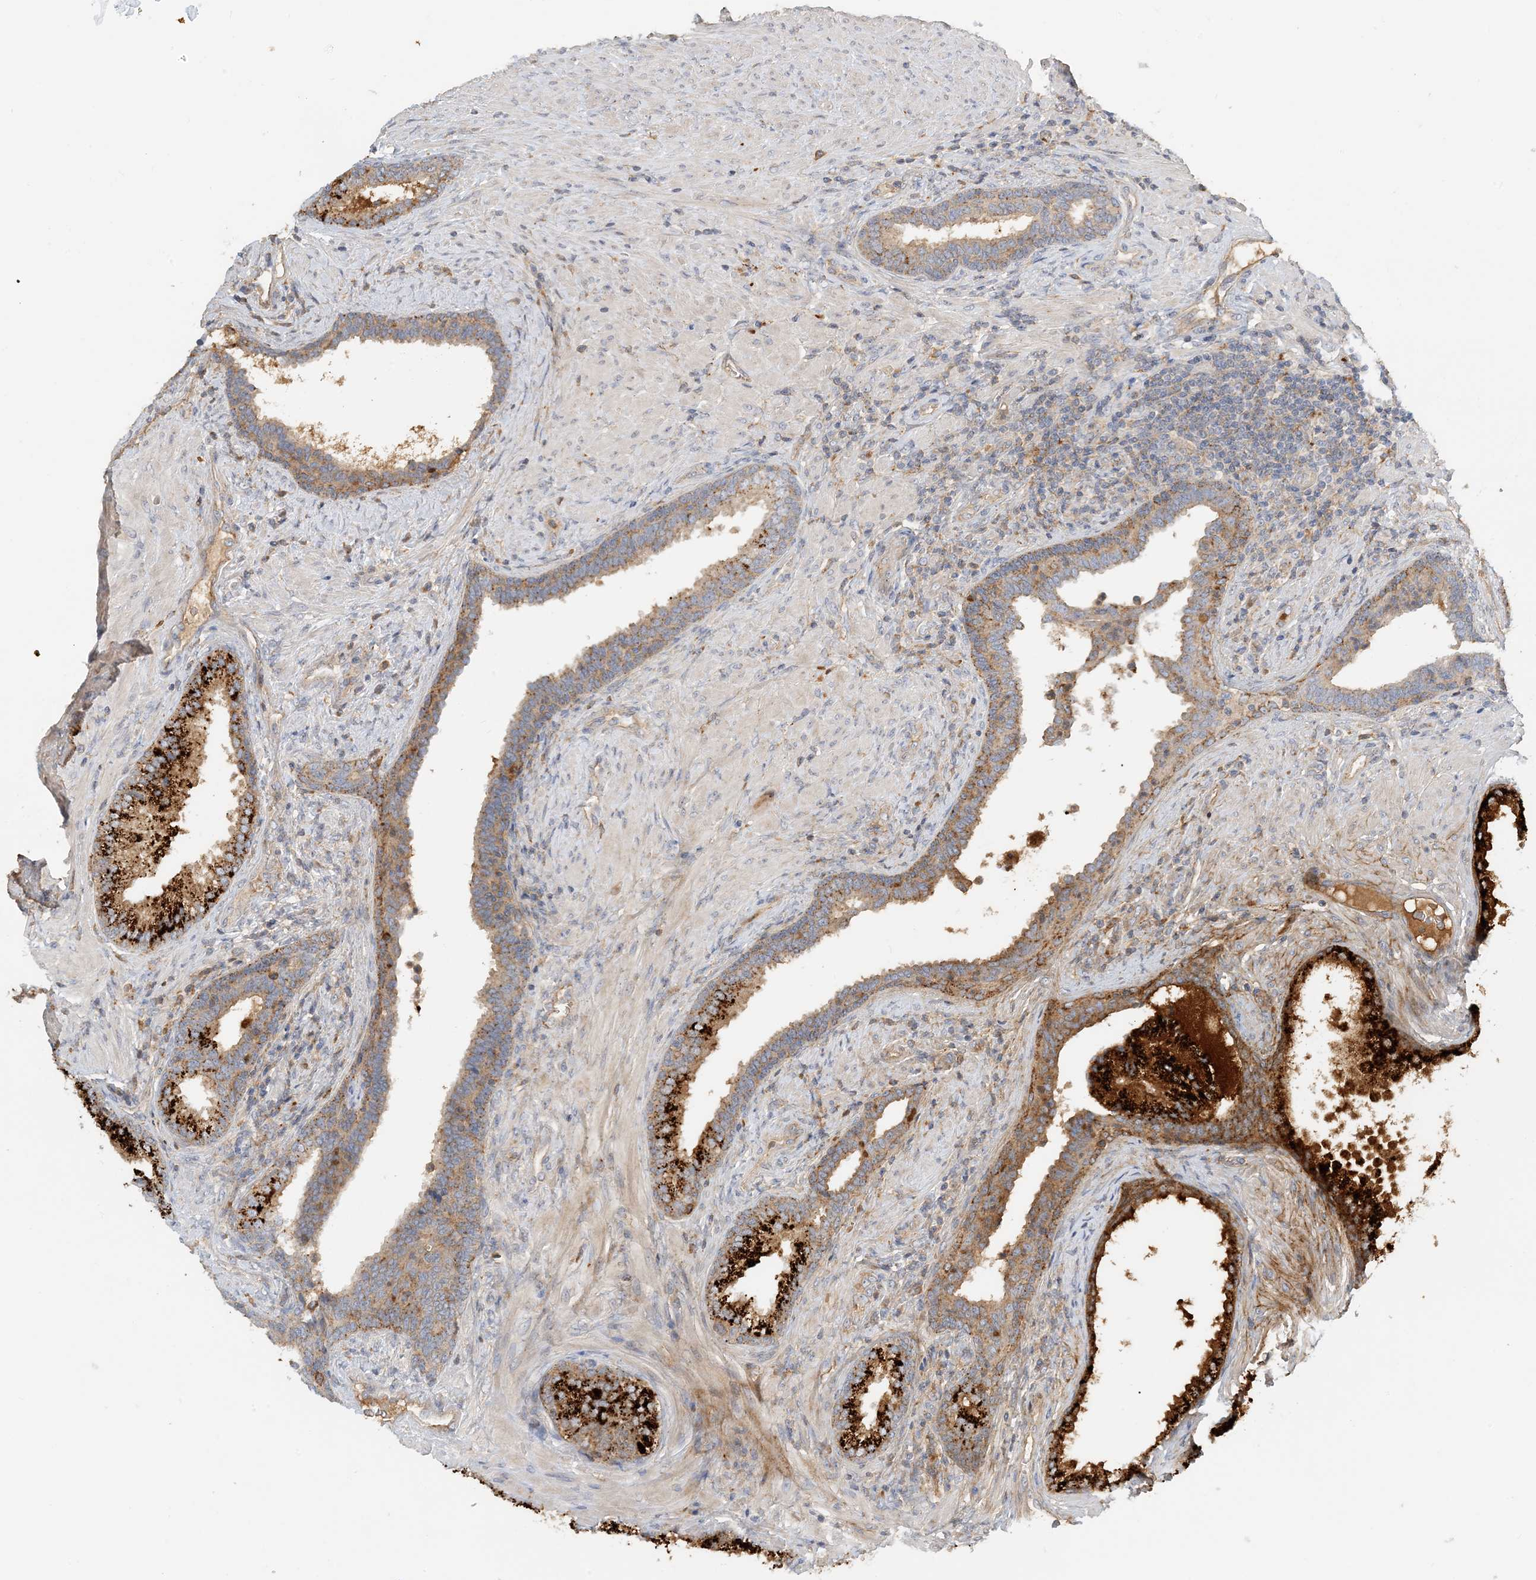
{"staining": {"intensity": "strong", "quantity": ">75%", "location": "cytoplasmic/membranous"}, "tissue": "prostate", "cell_type": "Glandular cells", "image_type": "normal", "snomed": [{"axis": "morphology", "description": "Normal tissue, NOS"}, {"axis": "topography", "description": "Prostate"}], "caption": "DAB immunohistochemical staining of unremarkable human prostate demonstrates strong cytoplasmic/membranous protein positivity in about >75% of glandular cells.", "gene": "SPPL2A", "patient": {"sex": "male", "age": 76}}